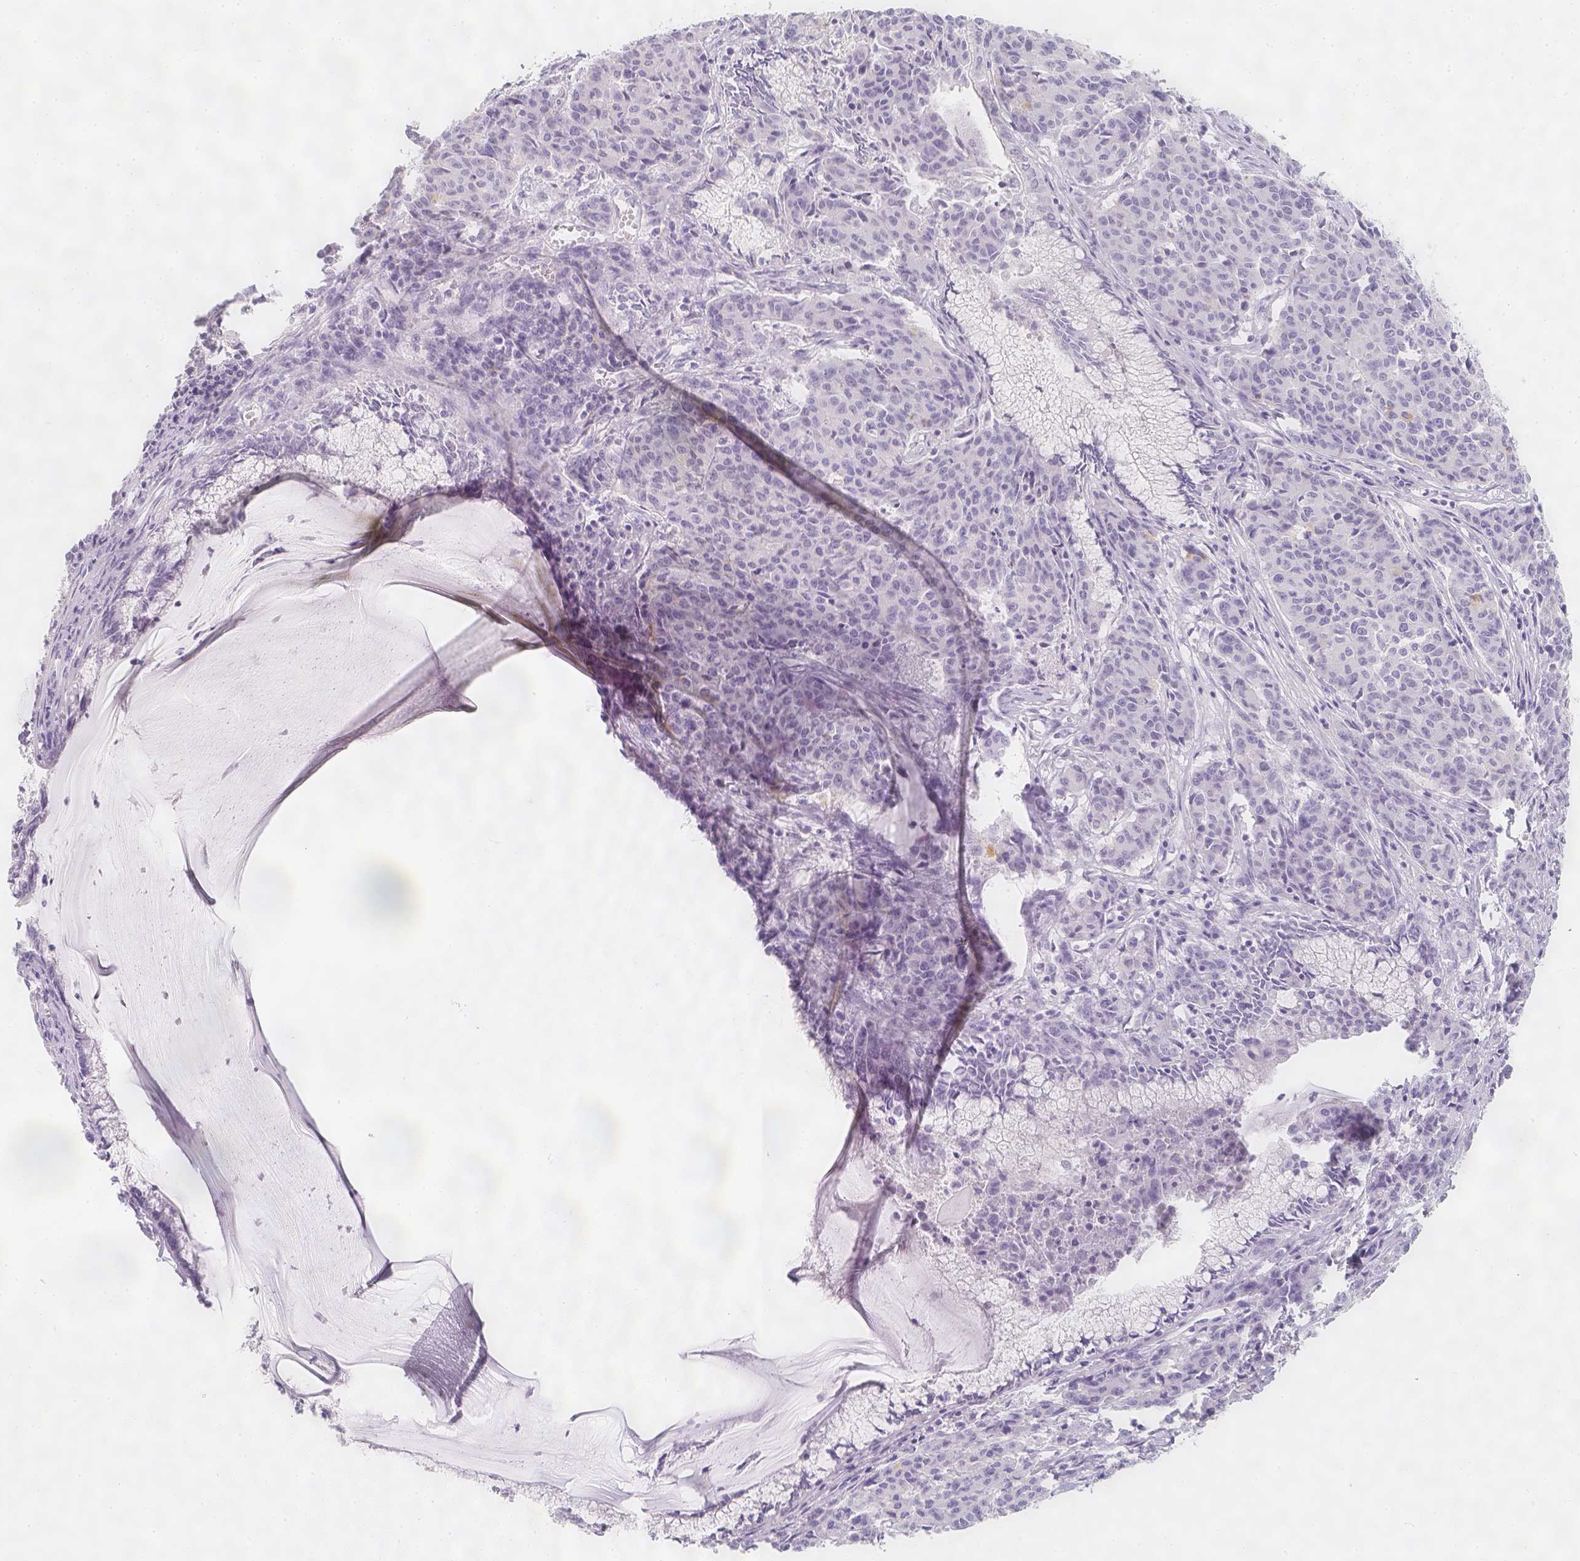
{"staining": {"intensity": "negative", "quantity": "none", "location": "none"}, "tissue": "cervical cancer", "cell_type": "Tumor cells", "image_type": "cancer", "snomed": [{"axis": "morphology", "description": "Squamous cell carcinoma, NOS"}, {"axis": "topography", "description": "Cervix"}], "caption": "Immunohistochemistry (IHC) micrograph of cervical cancer stained for a protein (brown), which reveals no staining in tumor cells. (DAB immunohistochemistry (IHC) with hematoxylin counter stain).", "gene": "SLC18A1", "patient": {"sex": "female", "age": 28}}